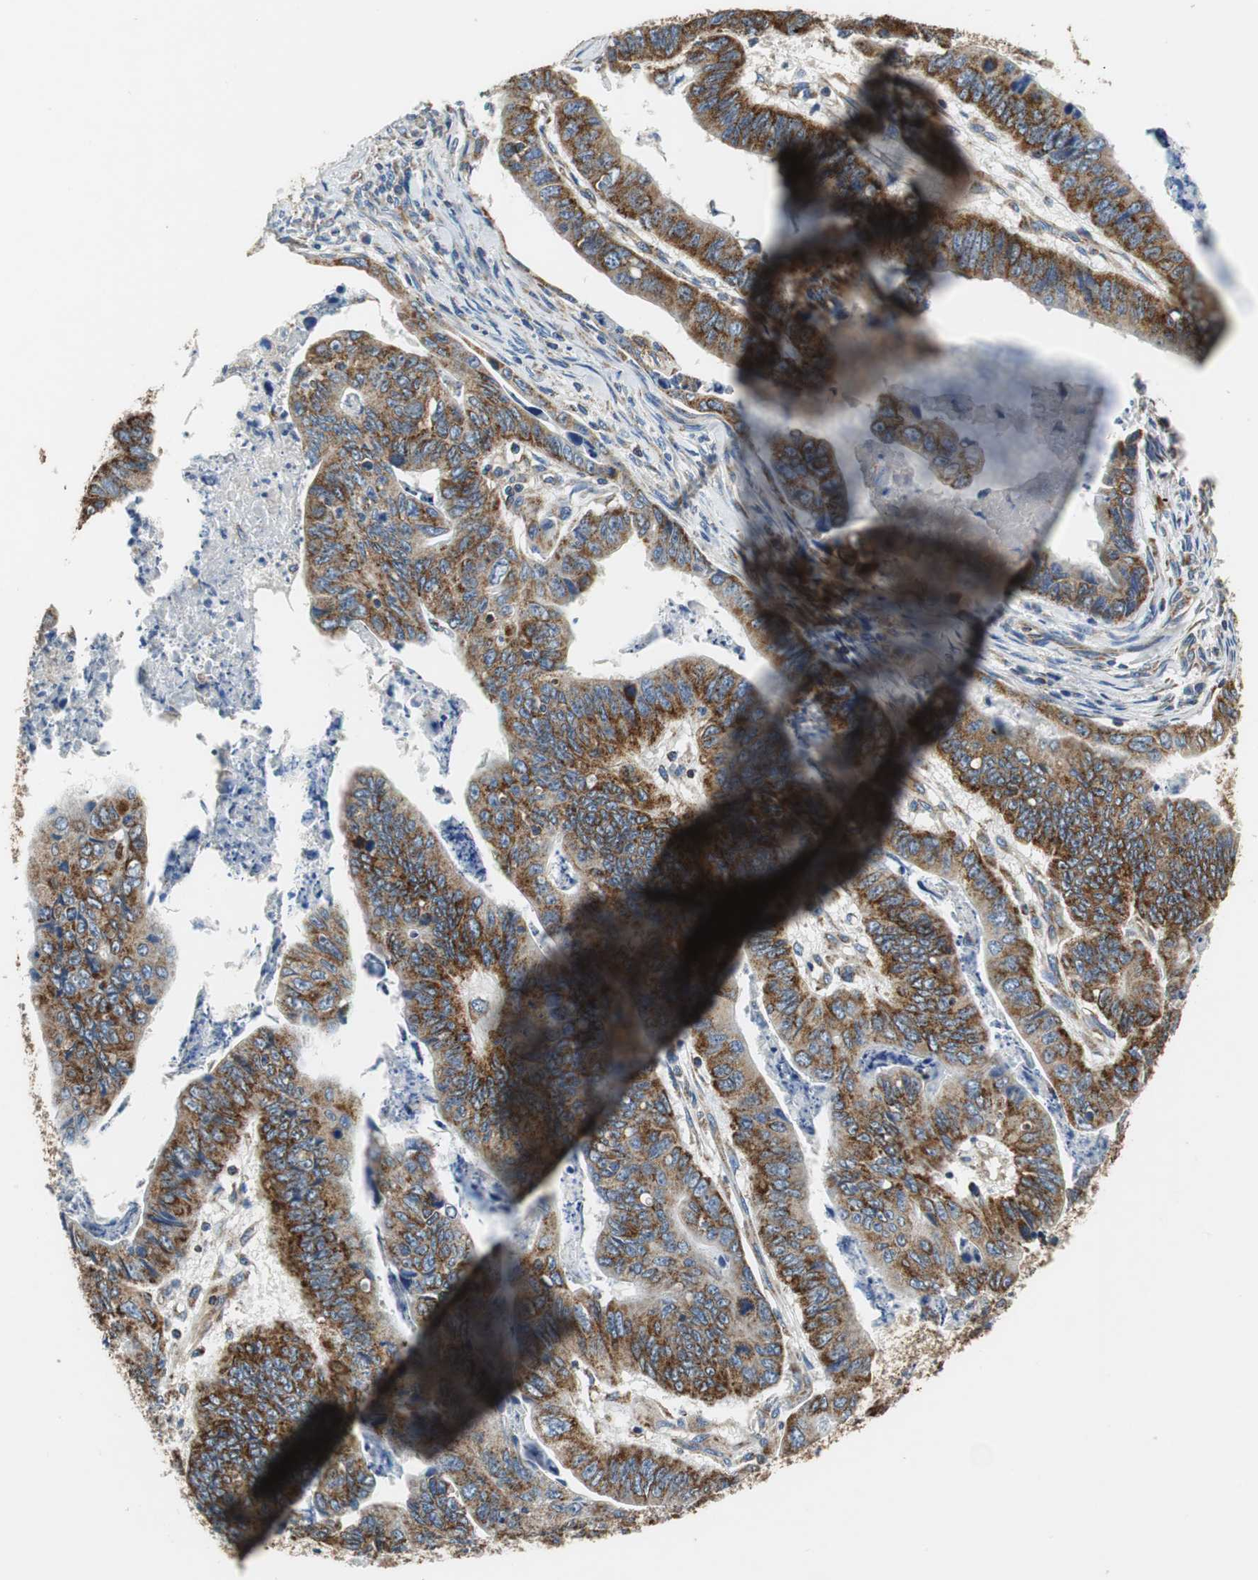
{"staining": {"intensity": "strong", "quantity": ">75%", "location": "cytoplasmic/membranous"}, "tissue": "stomach cancer", "cell_type": "Tumor cells", "image_type": "cancer", "snomed": [{"axis": "morphology", "description": "Adenocarcinoma, NOS"}, {"axis": "topography", "description": "Stomach, lower"}], "caption": "A histopathology image of human stomach adenocarcinoma stained for a protein reveals strong cytoplasmic/membranous brown staining in tumor cells.", "gene": "GSTK1", "patient": {"sex": "male", "age": 77}}